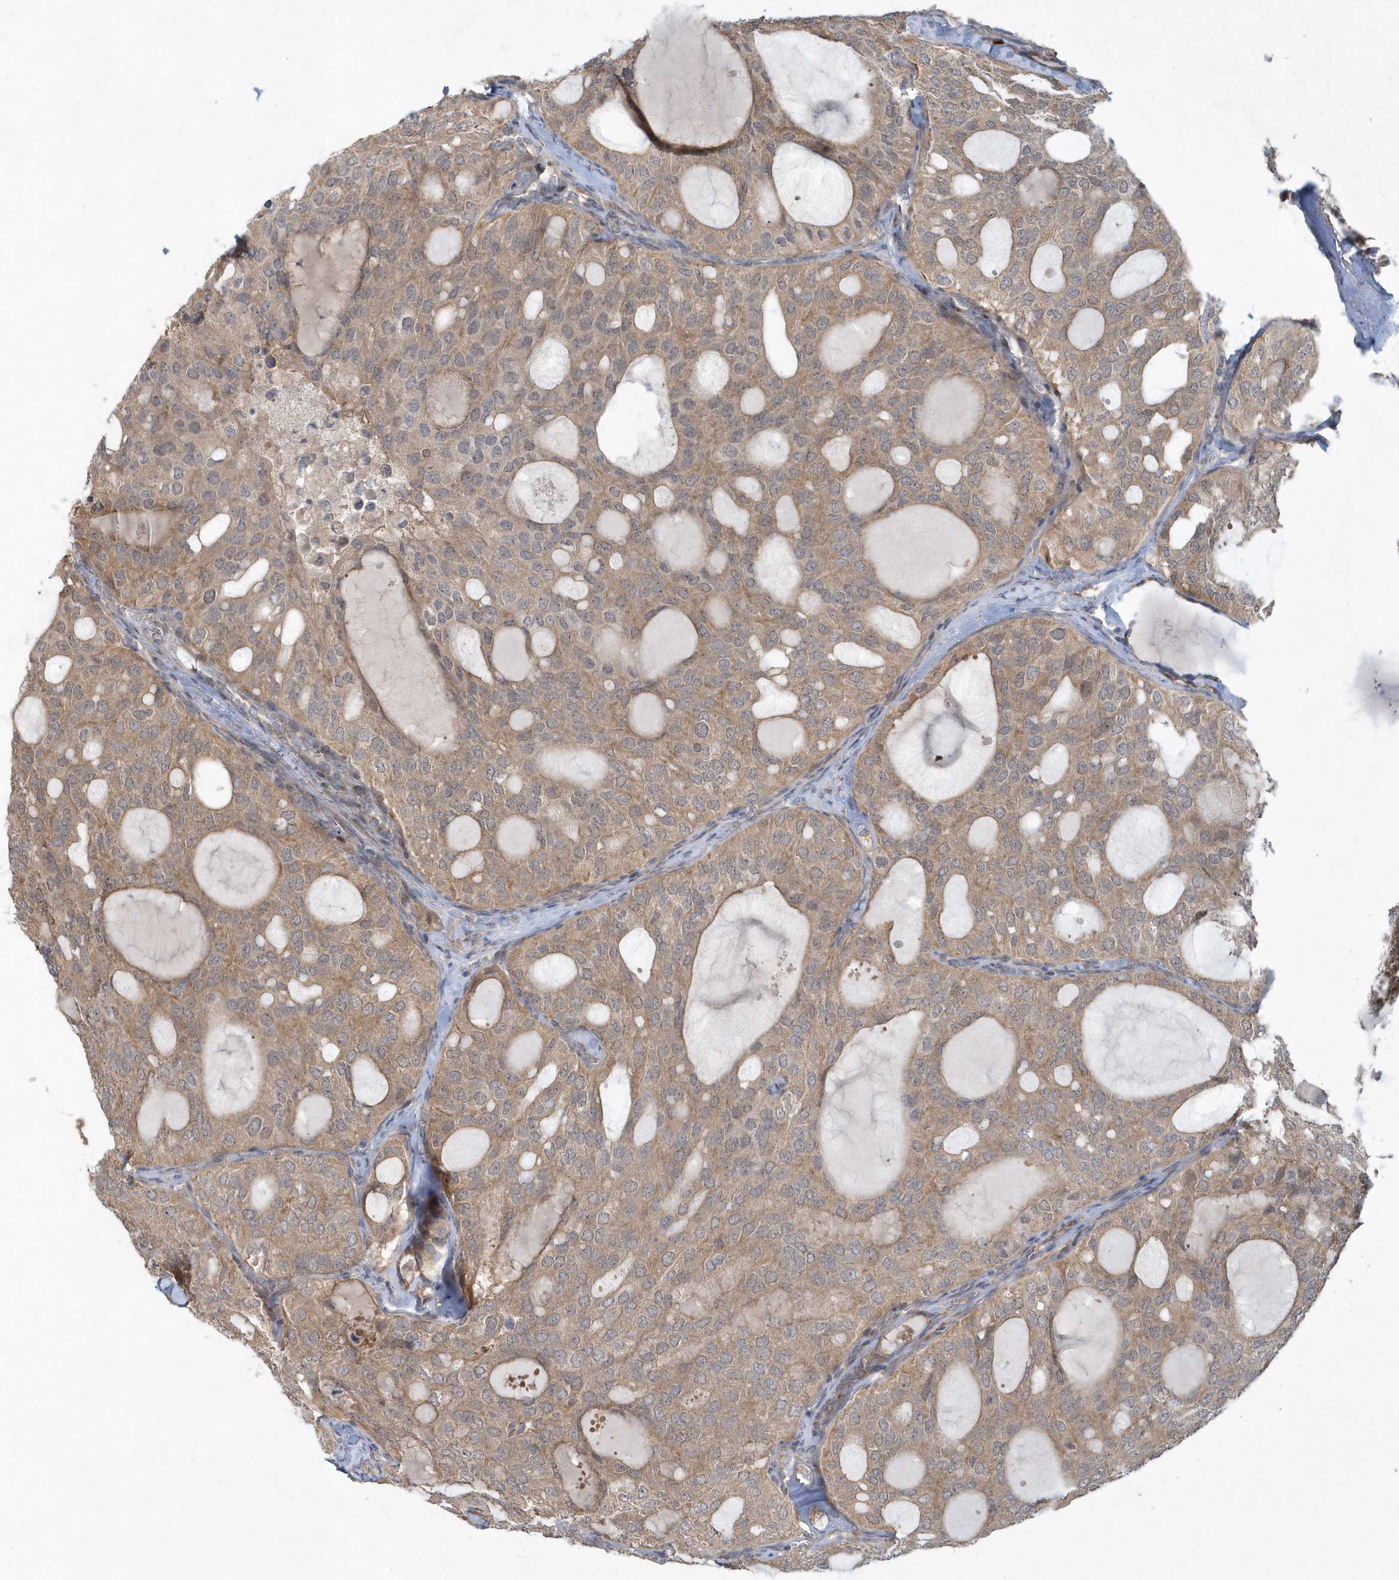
{"staining": {"intensity": "moderate", "quantity": ">75%", "location": "cytoplasmic/membranous"}, "tissue": "thyroid cancer", "cell_type": "Tumor cells", "image_type": "cancer", "snomed": [{"axis": "morphology", "description": "Follicular adenoma carcinoma, NOS"}, {"axis": "topography", "description": "Thyroid gland"}], "caption": "Immunohistochemical staining of thyroid cancer shows medium levels of moderate cytoplasmic/membranous staining in approximately >75% of tumor cells. (Brightfield microscopy of DAB IHC at high magnification).", "gene": "THG1L", "patient": {"sex": "male", "age": 75}}